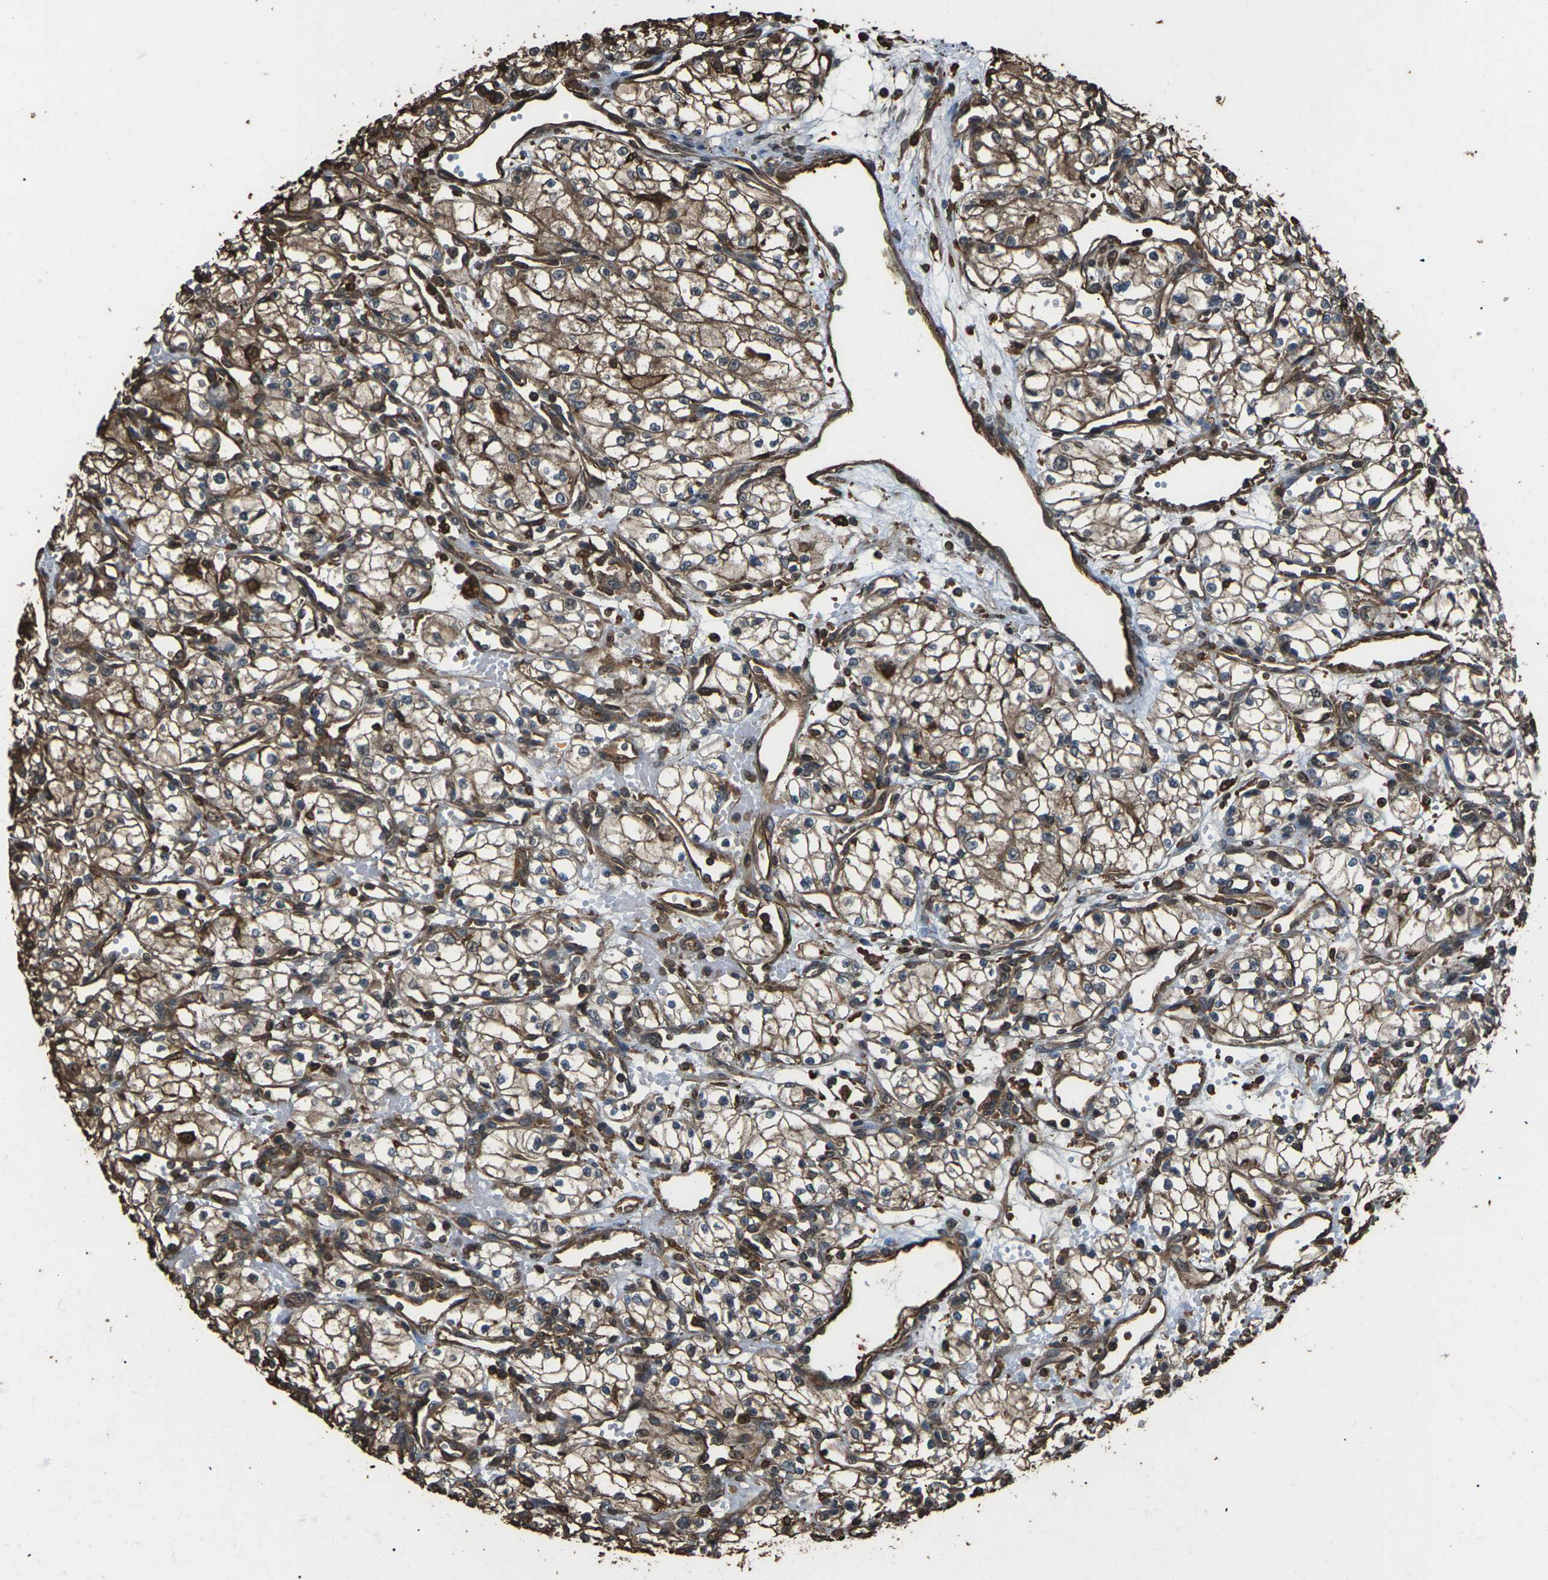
{"staining": {"intensity": "moderate", "quantity": ">75%", "location": "cytoplasmic/membranous"}, "tissue": "renal cancer", "cell_type": "Tumor cells", "image_type": "cancer", "snomed": [{"axis": "morphology", "description": "Normal tissue, NOS"}, {"axis": "morphology", "description": "Adenocarcinoma, NOS"}, {"axis": "topography", "description": "Kidney"}], "caption": "Renal cancer stained with a protein marker demonstrates moderate staining in tumor cells.", "gene": "DHPS", "patient": {"sex": "male", "age": 59}}